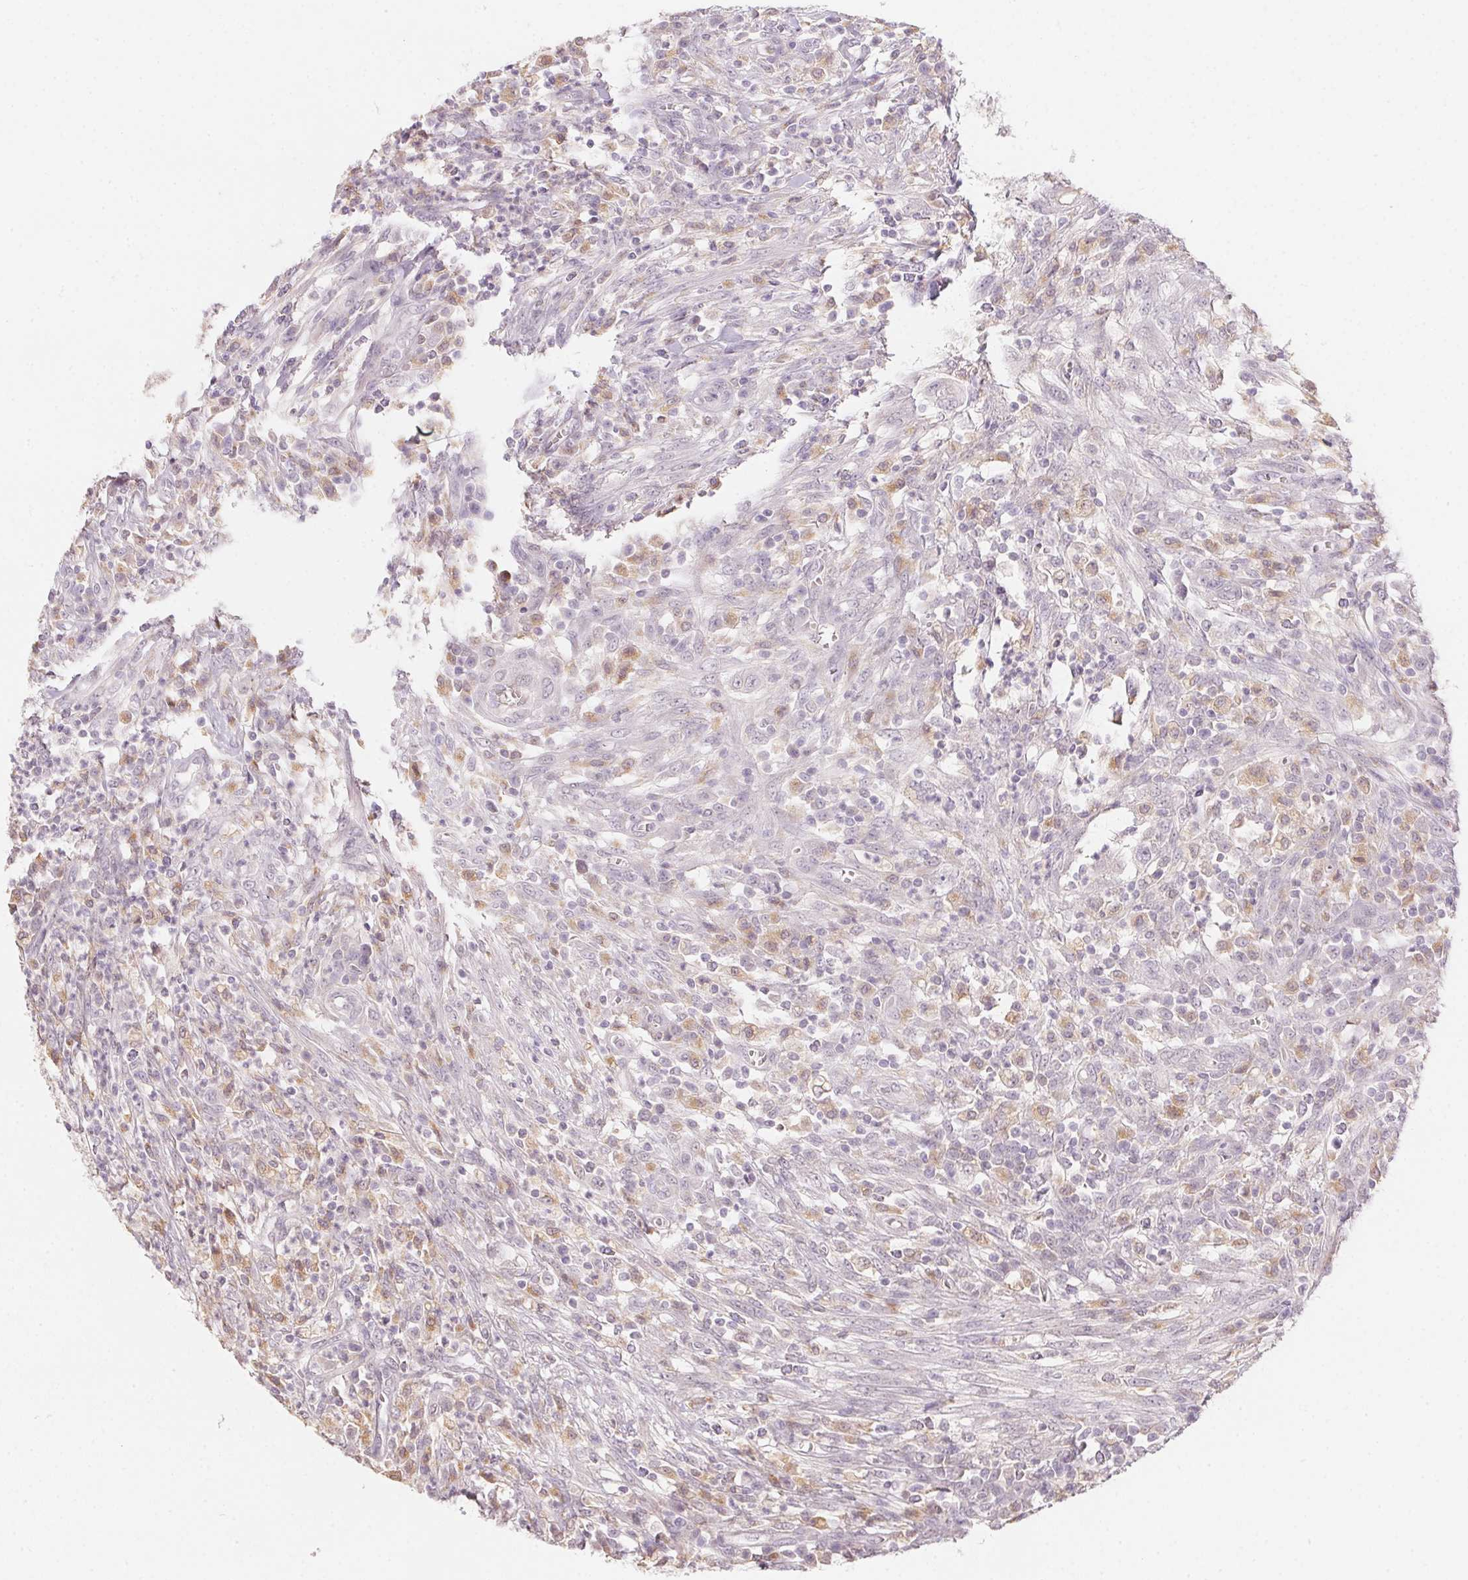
{"staining": {"intensity": "weak", "quantity": "<25%", "location": "cytoplasmic/membranous"}, "tissue": "colorectal cancer", "cell_type": "Tumor cells", "image_type": "cancer", "snomed": [{"axis": "morphology", "description": "Adenocarcinoma, NOS"}, {"axis": "topography", "description": "Colon"}], "caption": "Human colorectal cancer (adenocarcinoma) stained for a protein using immunohistochemistry (IHC) exhibits no staining in tumor cells.", "gene": "SLC6A18", "patient": {"sex": "male", "age": 65}}